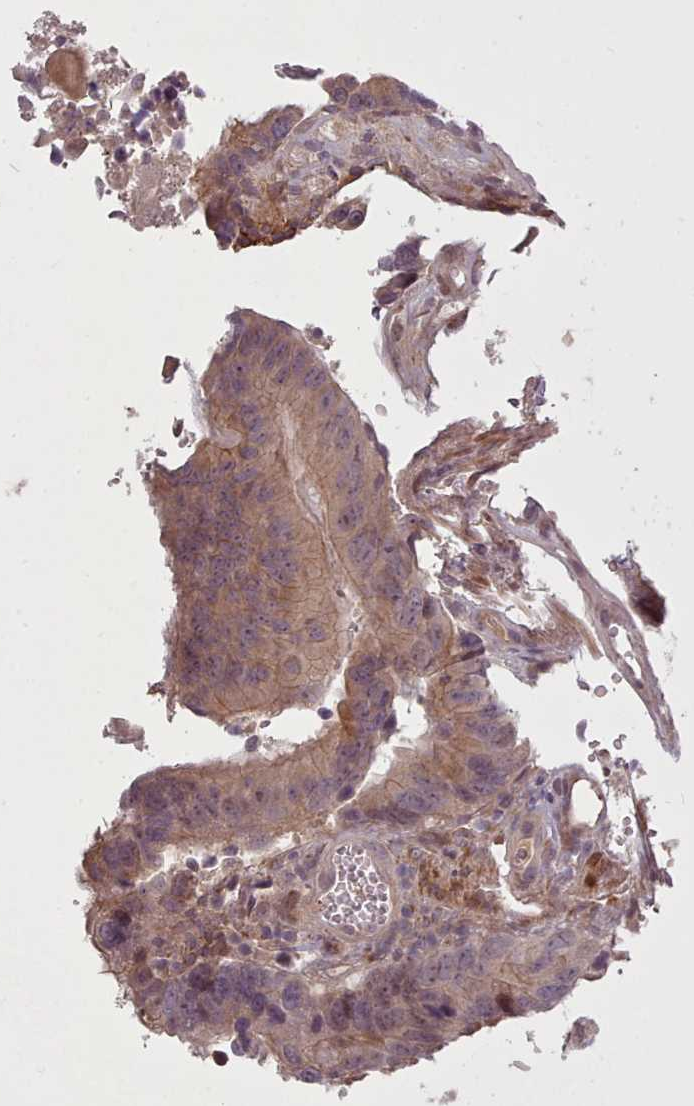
{"staining": {"intensity": "weak", "quantity": ">75%", "location": "cytoplasmic/membranous"}, "tissue": "colorectal cancer", "cell_type": "Tumor cells", "image_type": "cancer", "snomed": [{"axis": "morphology", "description": "Adenocarcinoma, NOS"}, {"axis": "topography", "description": "Colon"}], "caption": "Colorectal cancer (adenocarcinoma) stained for a protein (brown) demonstrates weak cytoplasmic/membranous positive positivity in approximately >75% of tumor cells.", "gene": "LEFTY2", "patient": {"sex": "male", "age": 84}}